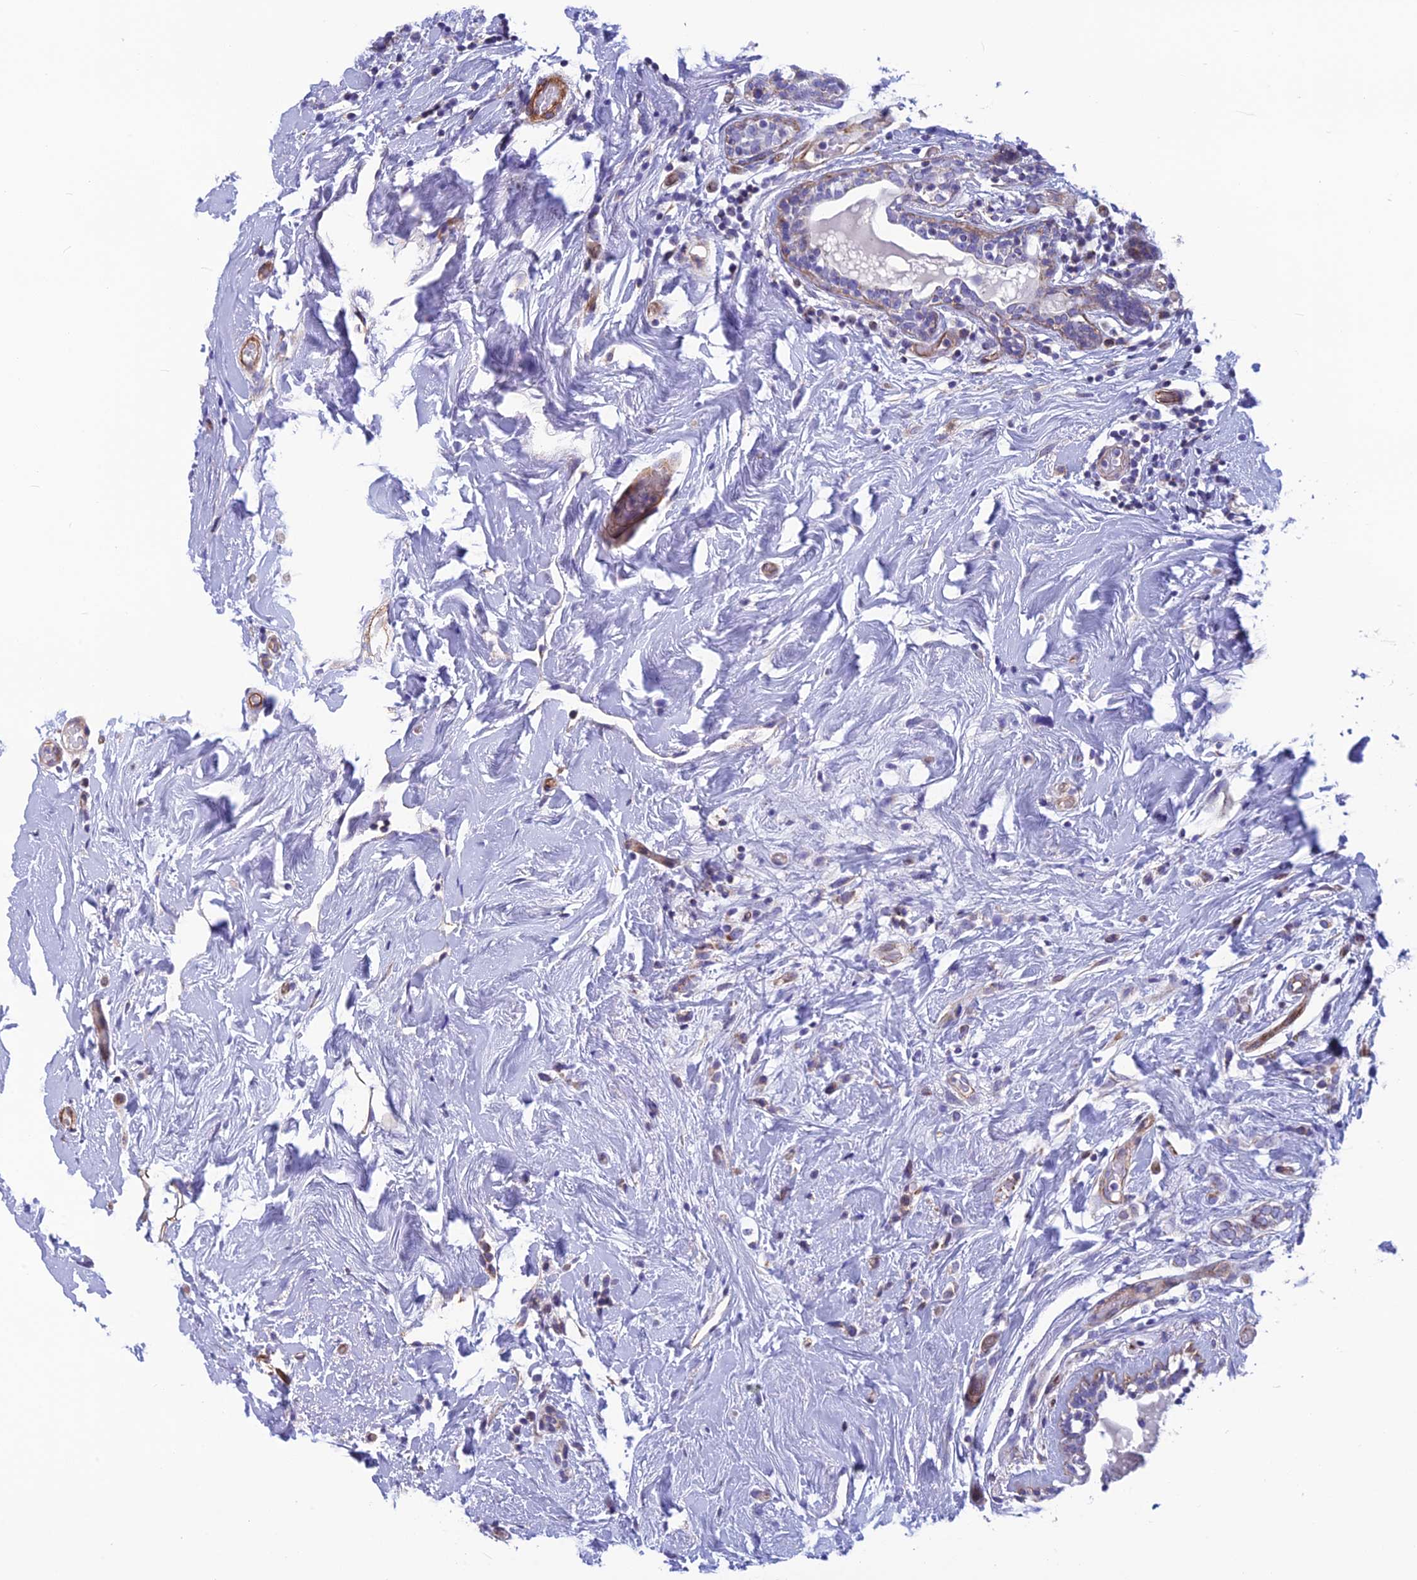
{"staining": {"intensity": "negative", "quantity": "none", "location": "none"}, "tissue": "breast cancer", "cell_type": "Tumor cells", "image_type": "cancer", "snomed": [{"axis": "morphology", "description": "Normal tissue, NOS"}, {"axis": "morphology", "description": "Lobular carcinoma"}, {"axis": "topography", "description": "Breast"}], "caption": "The micrograph exhibits no staining of tumor cells in breast cancer (lobular carcinoma).", "gene": "POMGNT1", "patient": {"sex": "female", "age": 47}}